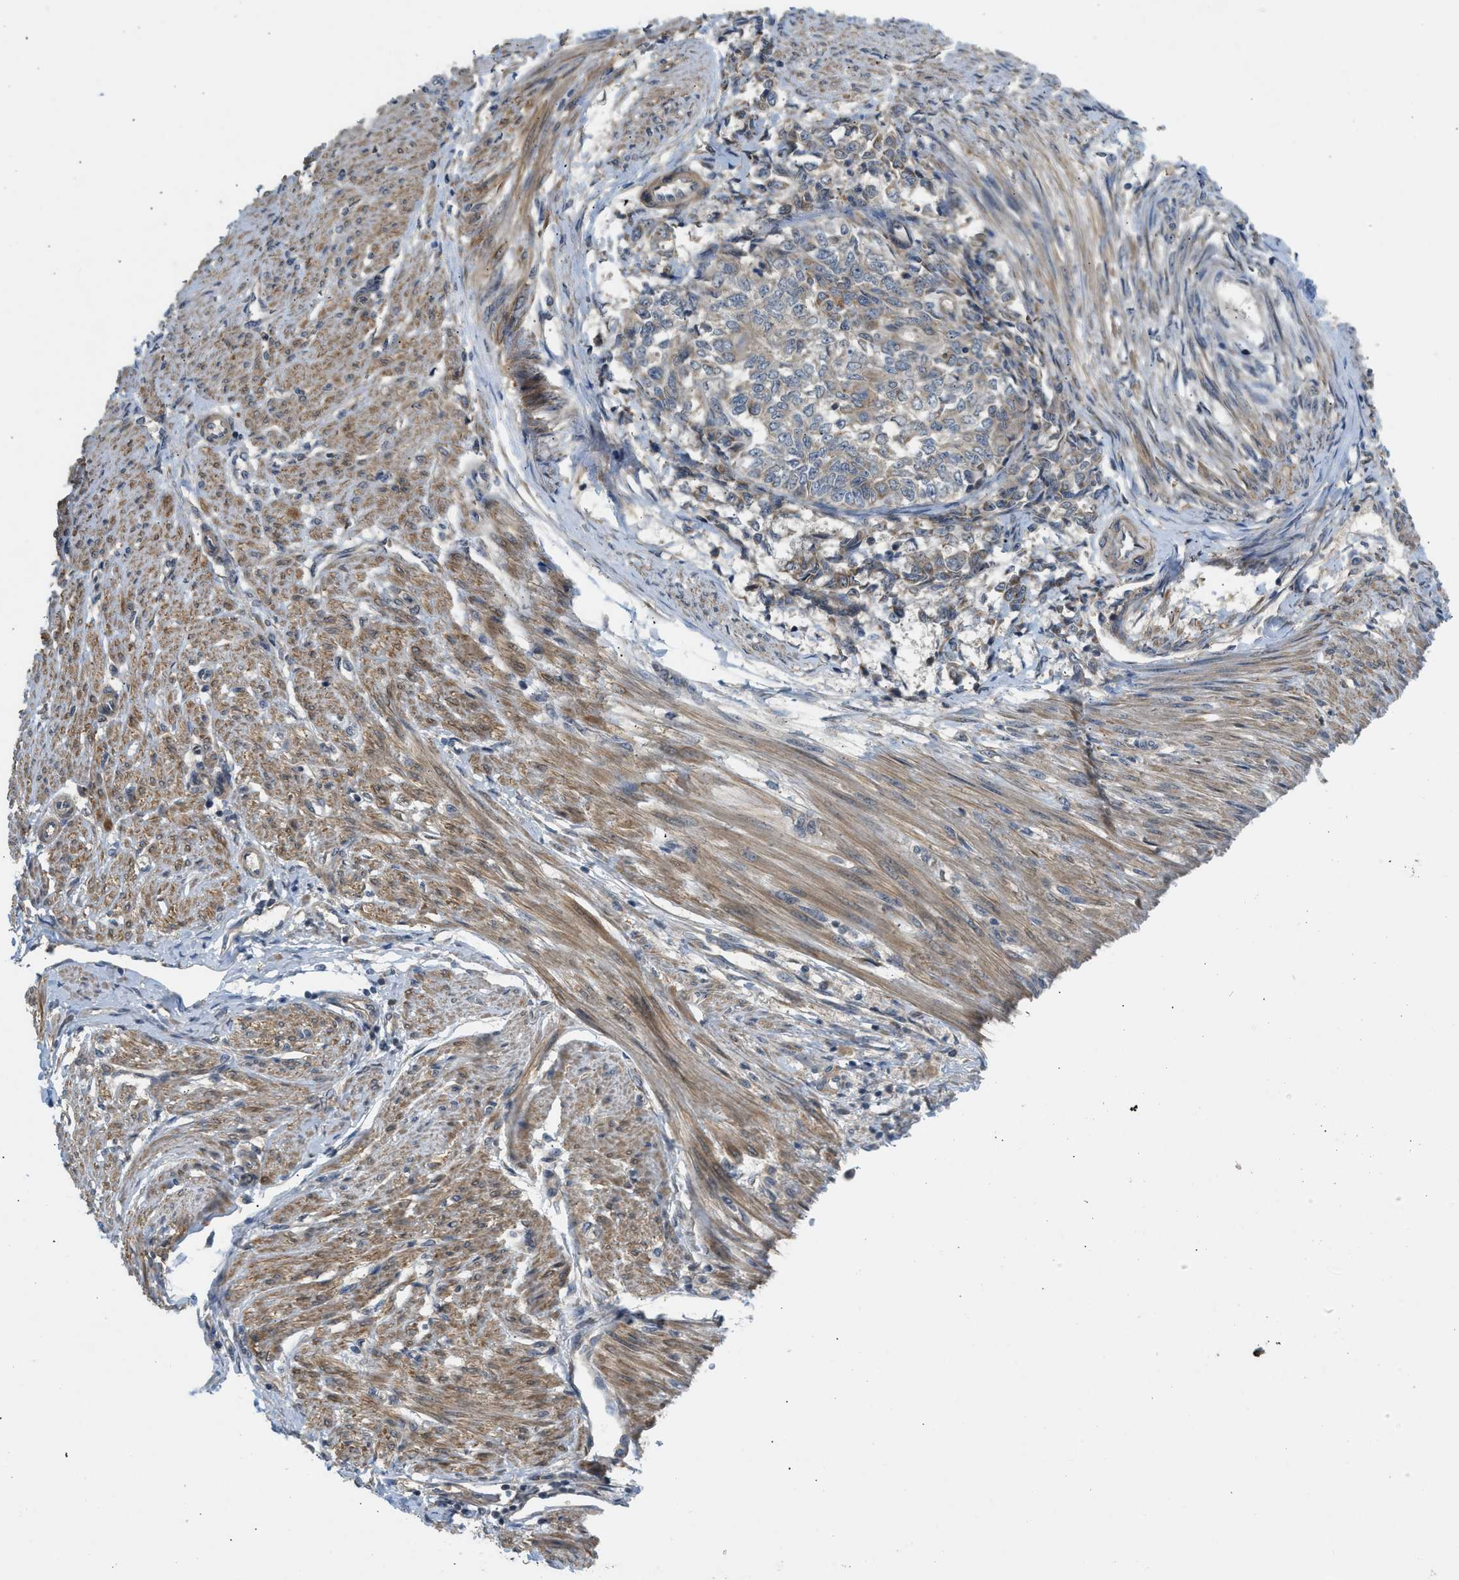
{"staining": {"intensity": "weak", "quantity": "<25%", "location": "cytoplasmic/membranous"}, "tissue": "endometrial cancer", "cell_type": "Tumor cells", "image_type": "cancer", "snomed": [{"axis": "morphology", "description": "Adenocarcinoma, NOS"}, {"axis": "topography", "description": "Endometrium"}], "caption": "IHC micrograph of adenocarcinoma (endometrial) stained for a protein (brown), which exhibits no expression in tumor cells. (Brightfield microscopy of DAB (3,3'-diaminobenzidine) IHC at high magnification).", "gene": "ADCY8", "patient": {"sex": "female", "age": 32}}